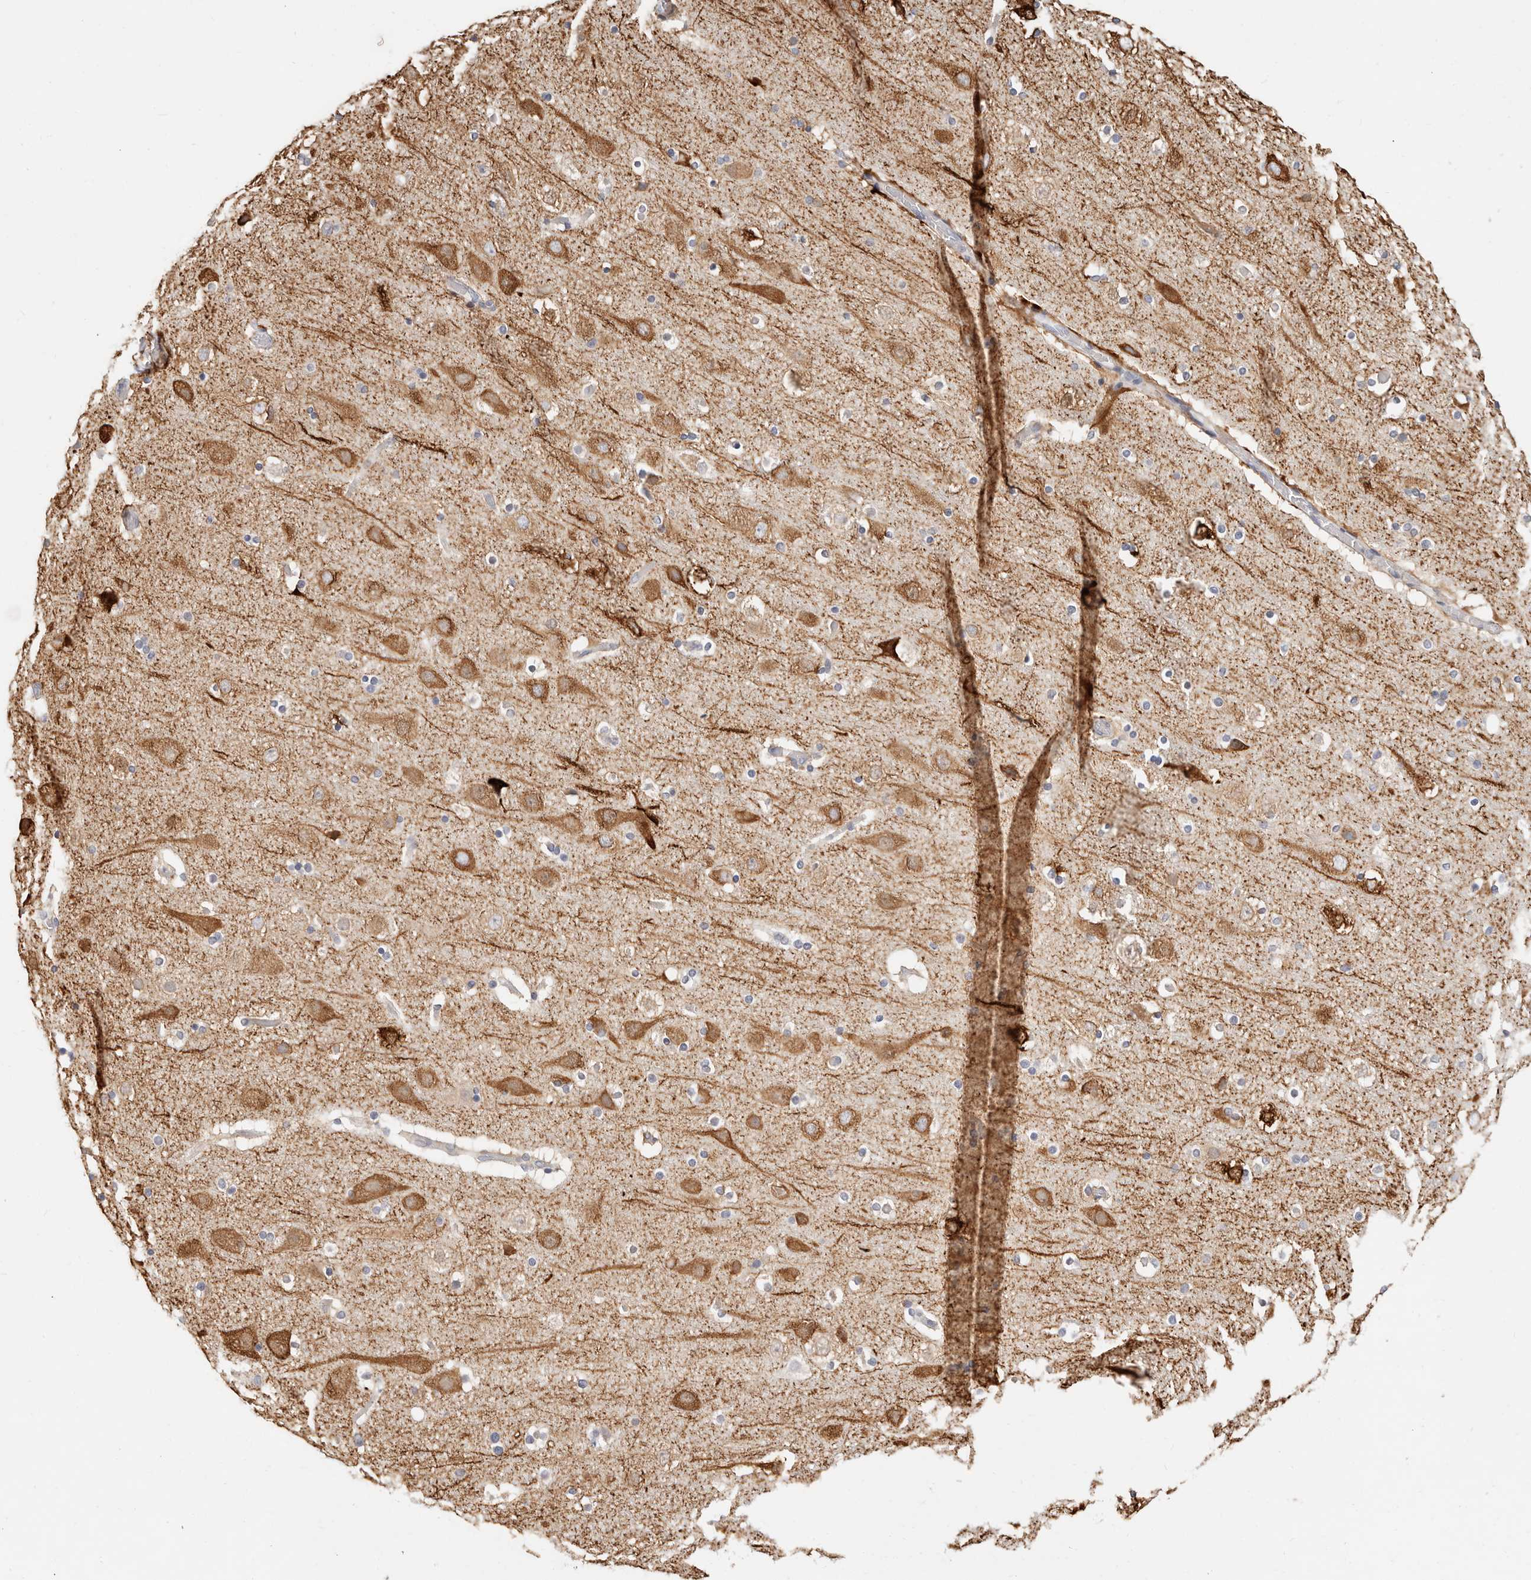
{"staining": {"intensity": "weak", "quantity": ">75%", "location": "cytoplasmic/membranous"}, "tissue": "cerebral cortex", "cell_type": "Endothelial cells", "image_type": "normal", "snomed": [{"axis": "morphology", "description": "Normal tissue, NOS"}, {"axis": "topography", "description": "Cerebral cortex"}], "caption": "Weak cytoplasmic/membranous protein staining is identified in approximately >75% of endothelial cells in cerebral cortex. (Stains: DAB (3,3'-diaminobenzidine) in brown, nuclei in blue, Microscopy: brightfield microscopy at high magnification).", "gene": "ZRANB1", "patient": {"sex": "male", "age": 57}}